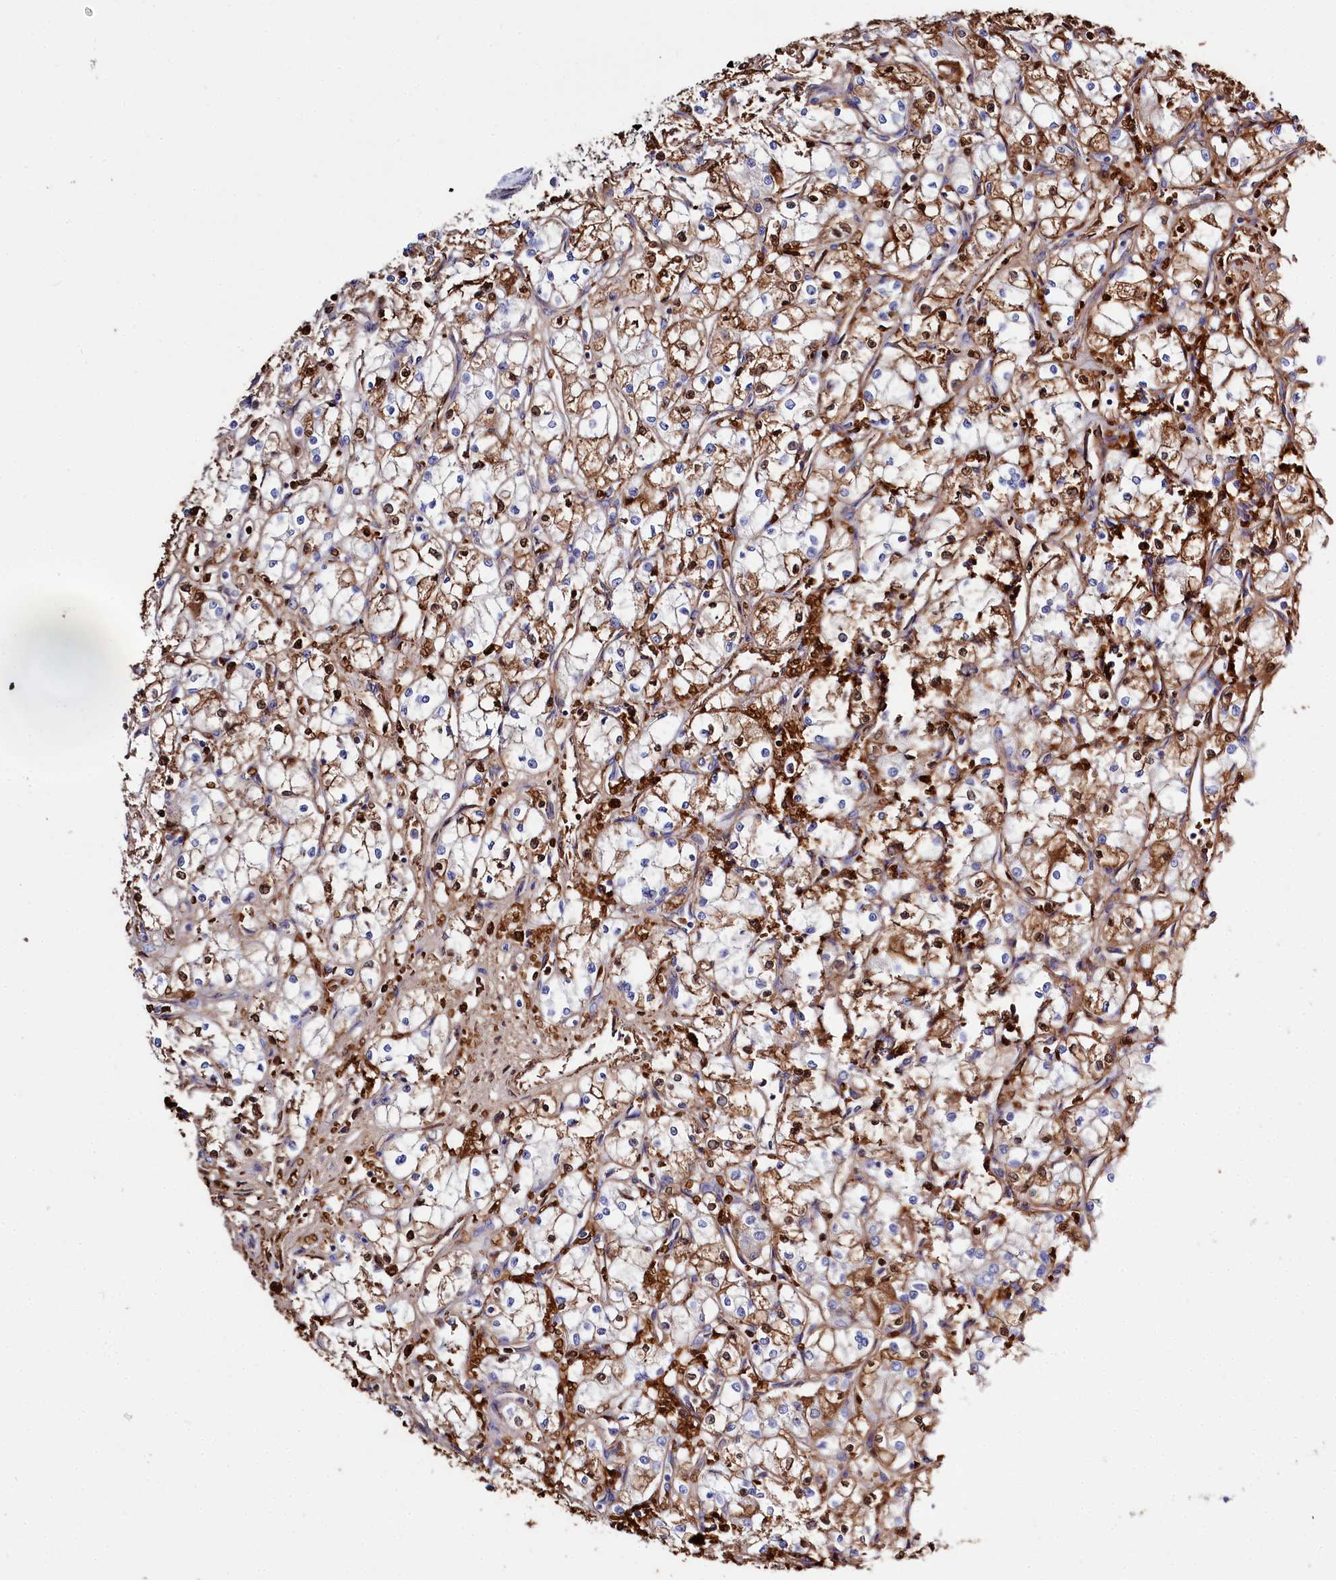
{"staining": {"intensity": "strong", "quantity": "<25%", "location": "cytoplasmic/membranous"}, "tissue": "renal cancer", "cell_type": "Tumor cells", "image_type": "cancer", "snomed": [{"axis": "morphology", "description": "Adenocarcinoma, NOS"}, {"axis": "topography", "description": "Kidney"}], "caption": "Brown immunohistochemical staining in adenocarcinoma (renal) reveals strong cytoplasmic/membranous positivity in approximately <25% of tumor cells.", "gene": "RPUSD3", "patient": {"sex": "male", "age": 59}}